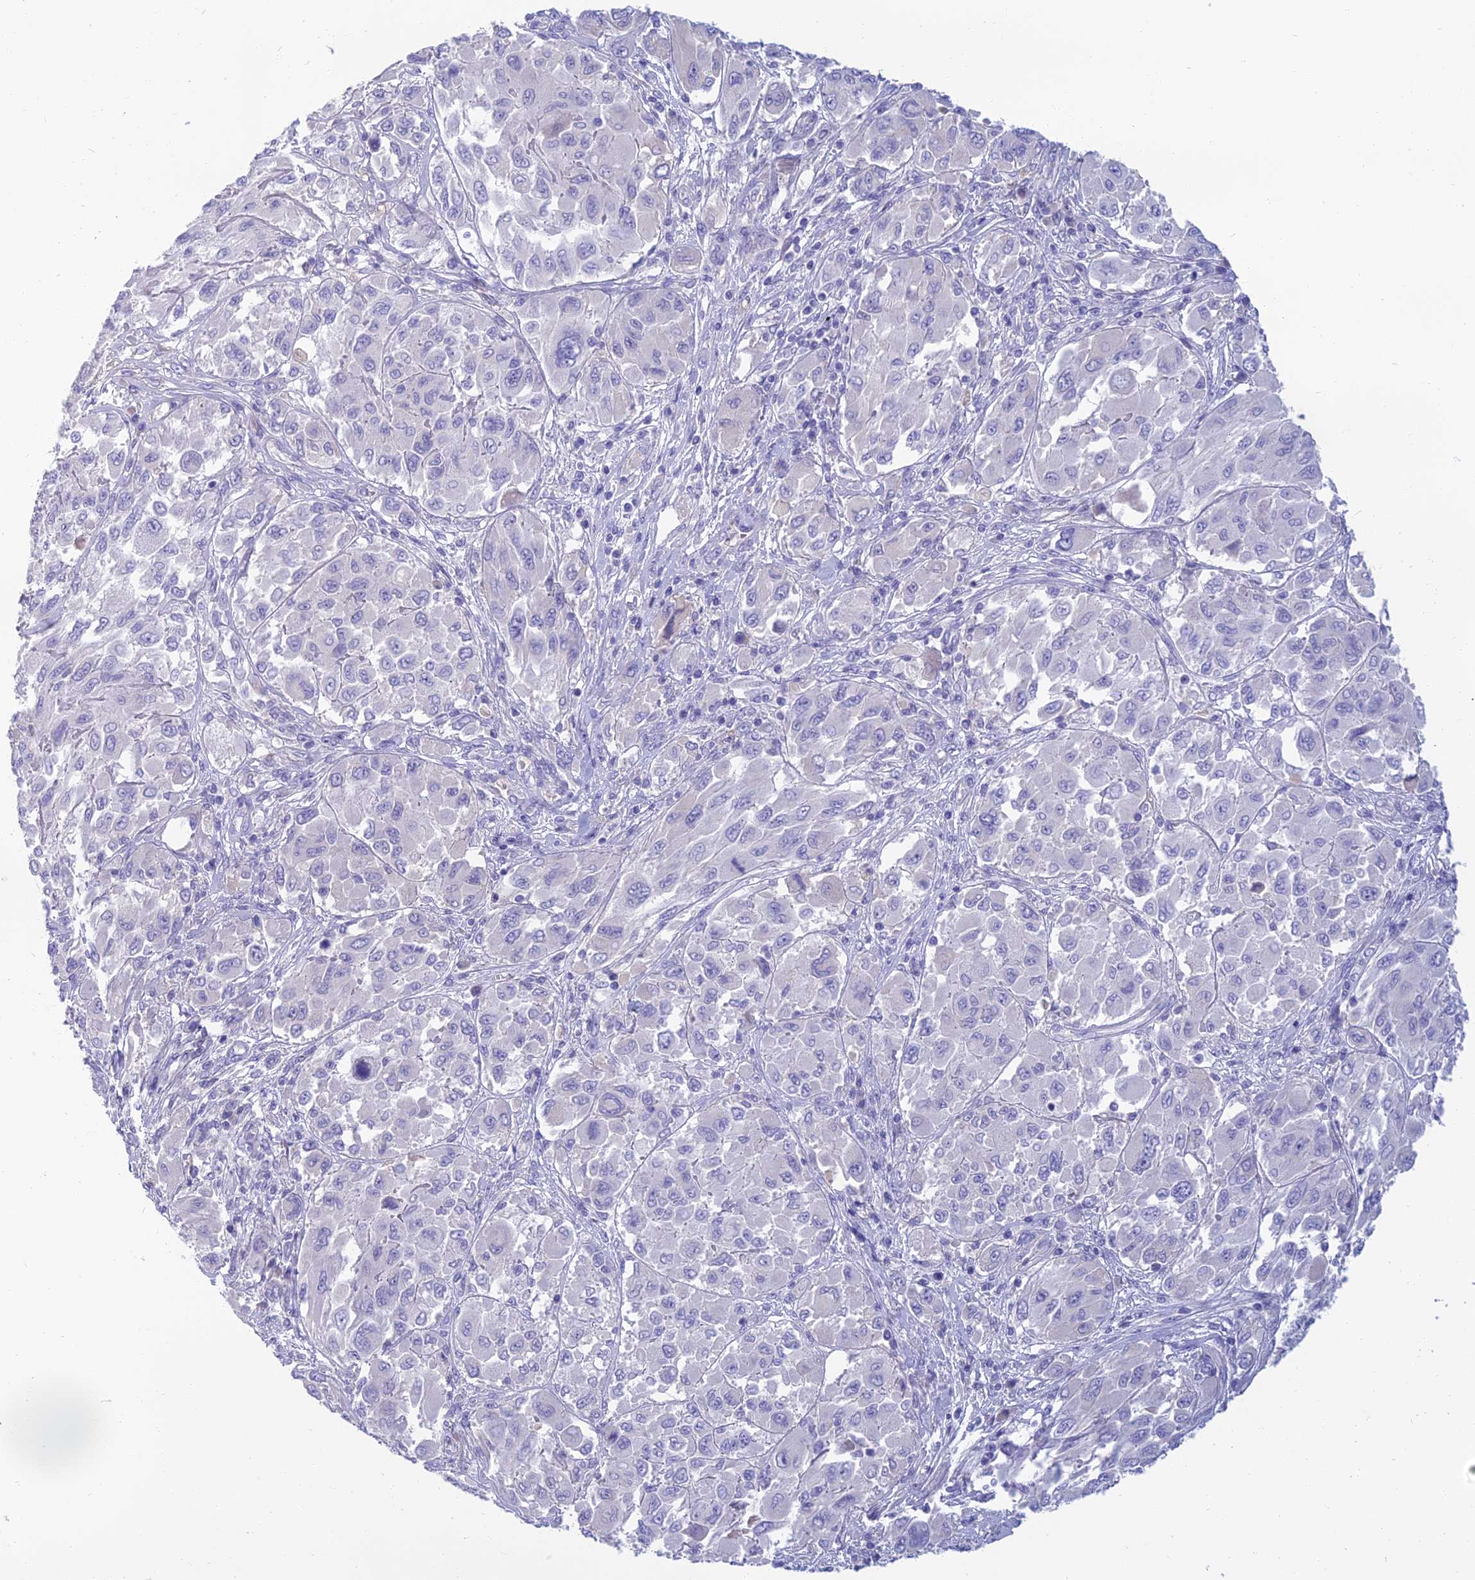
{"staining": {"intensity": "negative", "quantity": "none", "location": "none"}, "tissue": "melanoma", "cell_type": "Tumor cells", "image_type": "cancer", "snomed": [{"axis": "morphology", "description": "Malignant melanoma, NOS"}, {"axis": "topography", "description": "Skin"}], "caption": "Protein analysis of melanoma reveals no significant positivity in tumor cells.", "gene": "SPTLC3", "patient": {"sex": "female", "age": 91}}